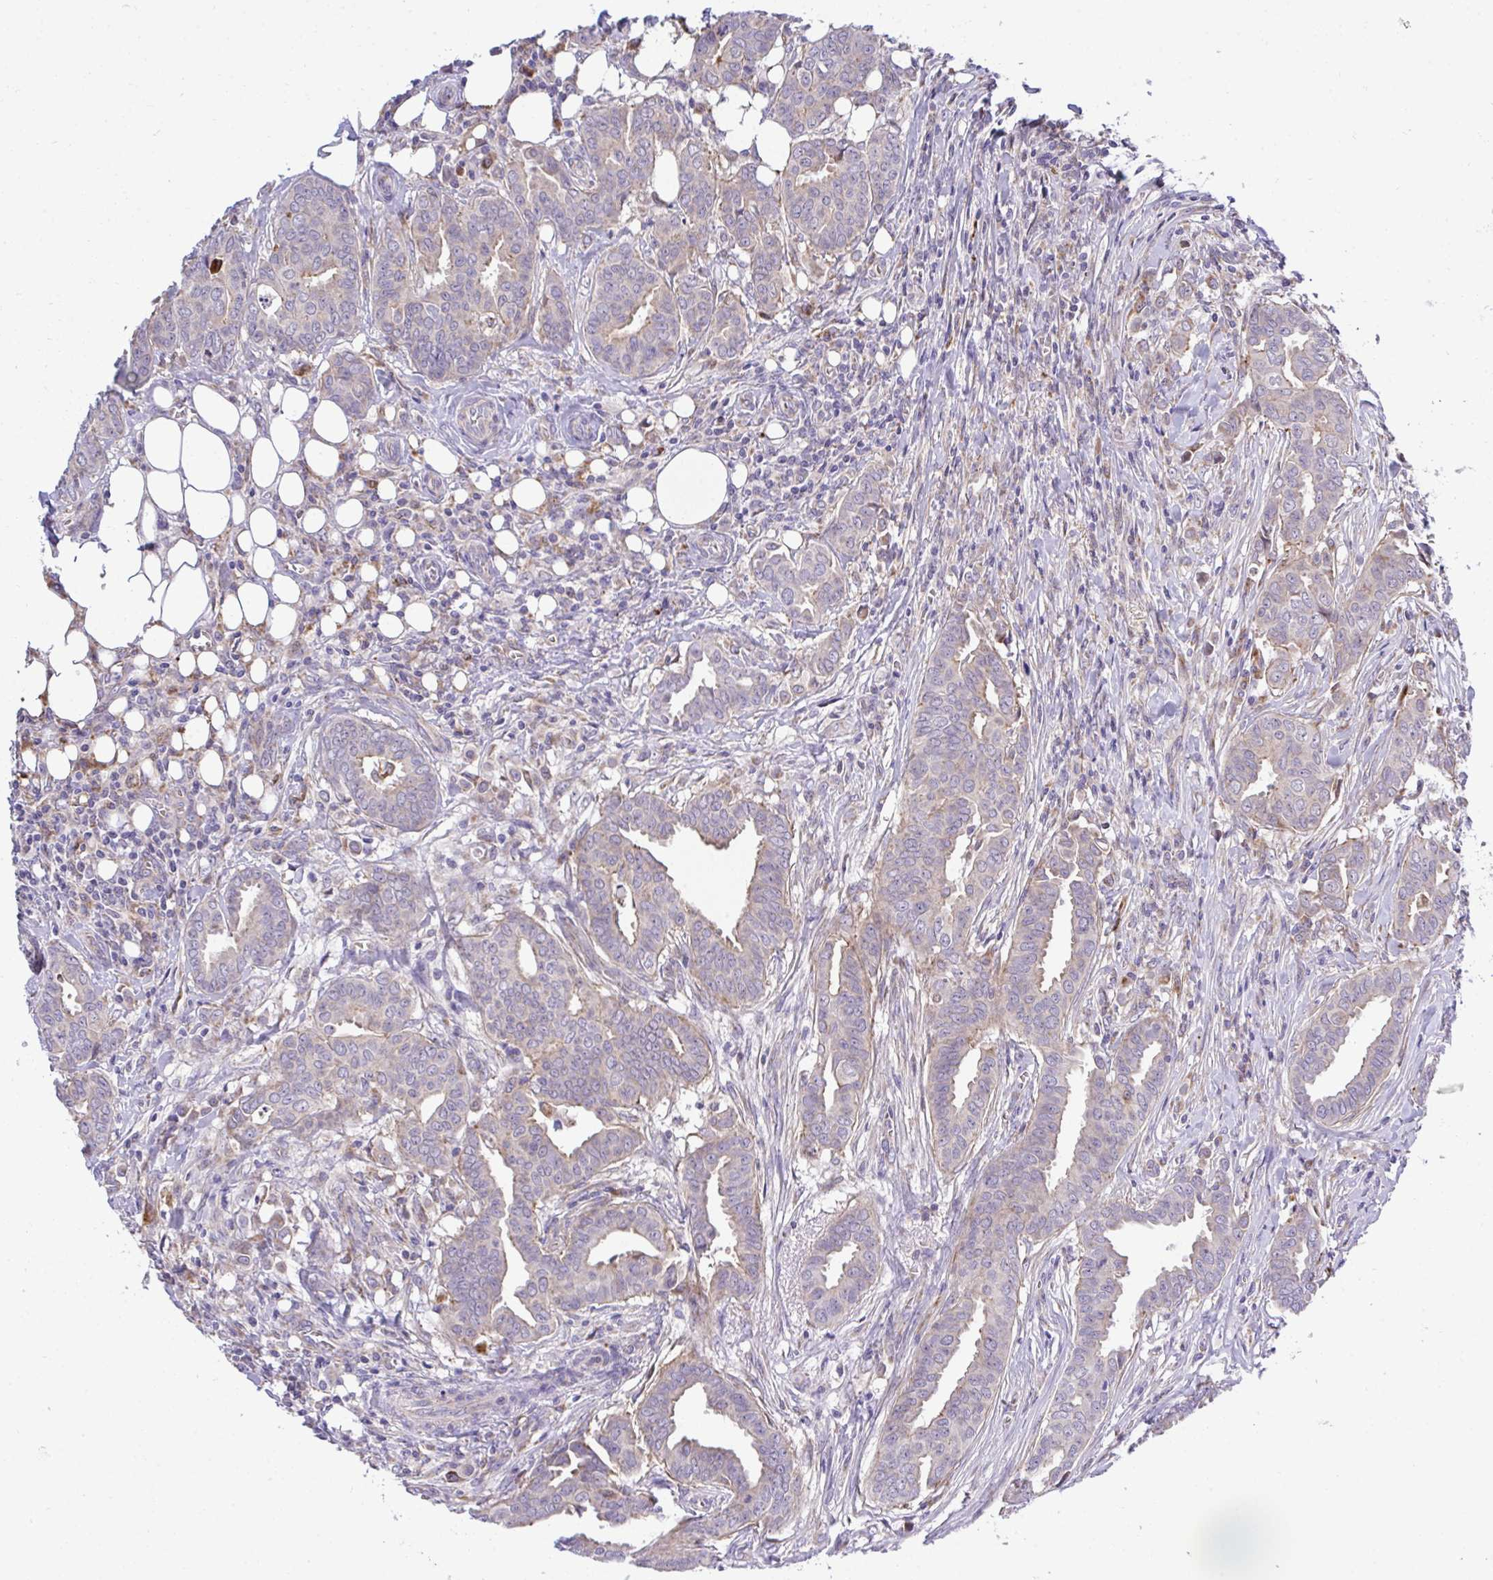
{"staining": {"intensity": "weak", "quantity": "25%-75%", "location": "cytoplasmic/membranous"}, "tissue": "breast cancer", "cell_type": "Tumor cells", "image_type": "cancer", "snomed": [{"axis": "morphology", "description": "Duct carcinoma"}, {"axis": "topography", "description": "Breast"}], "caption": "Immunohistochemistry (IHC) histopathology image of neoplastic tissue: human breast cancer (infiltrating ductal carcinoma) stained using immunohistochemistry displays low levels of weak protein expression localized specifically in the cytoplasmic/membranous of tumor cells, appearing as a cytoplasmic/membranous brown color.", "gene": "XAF1", "patient": {"sex": "female", "age": 45}}